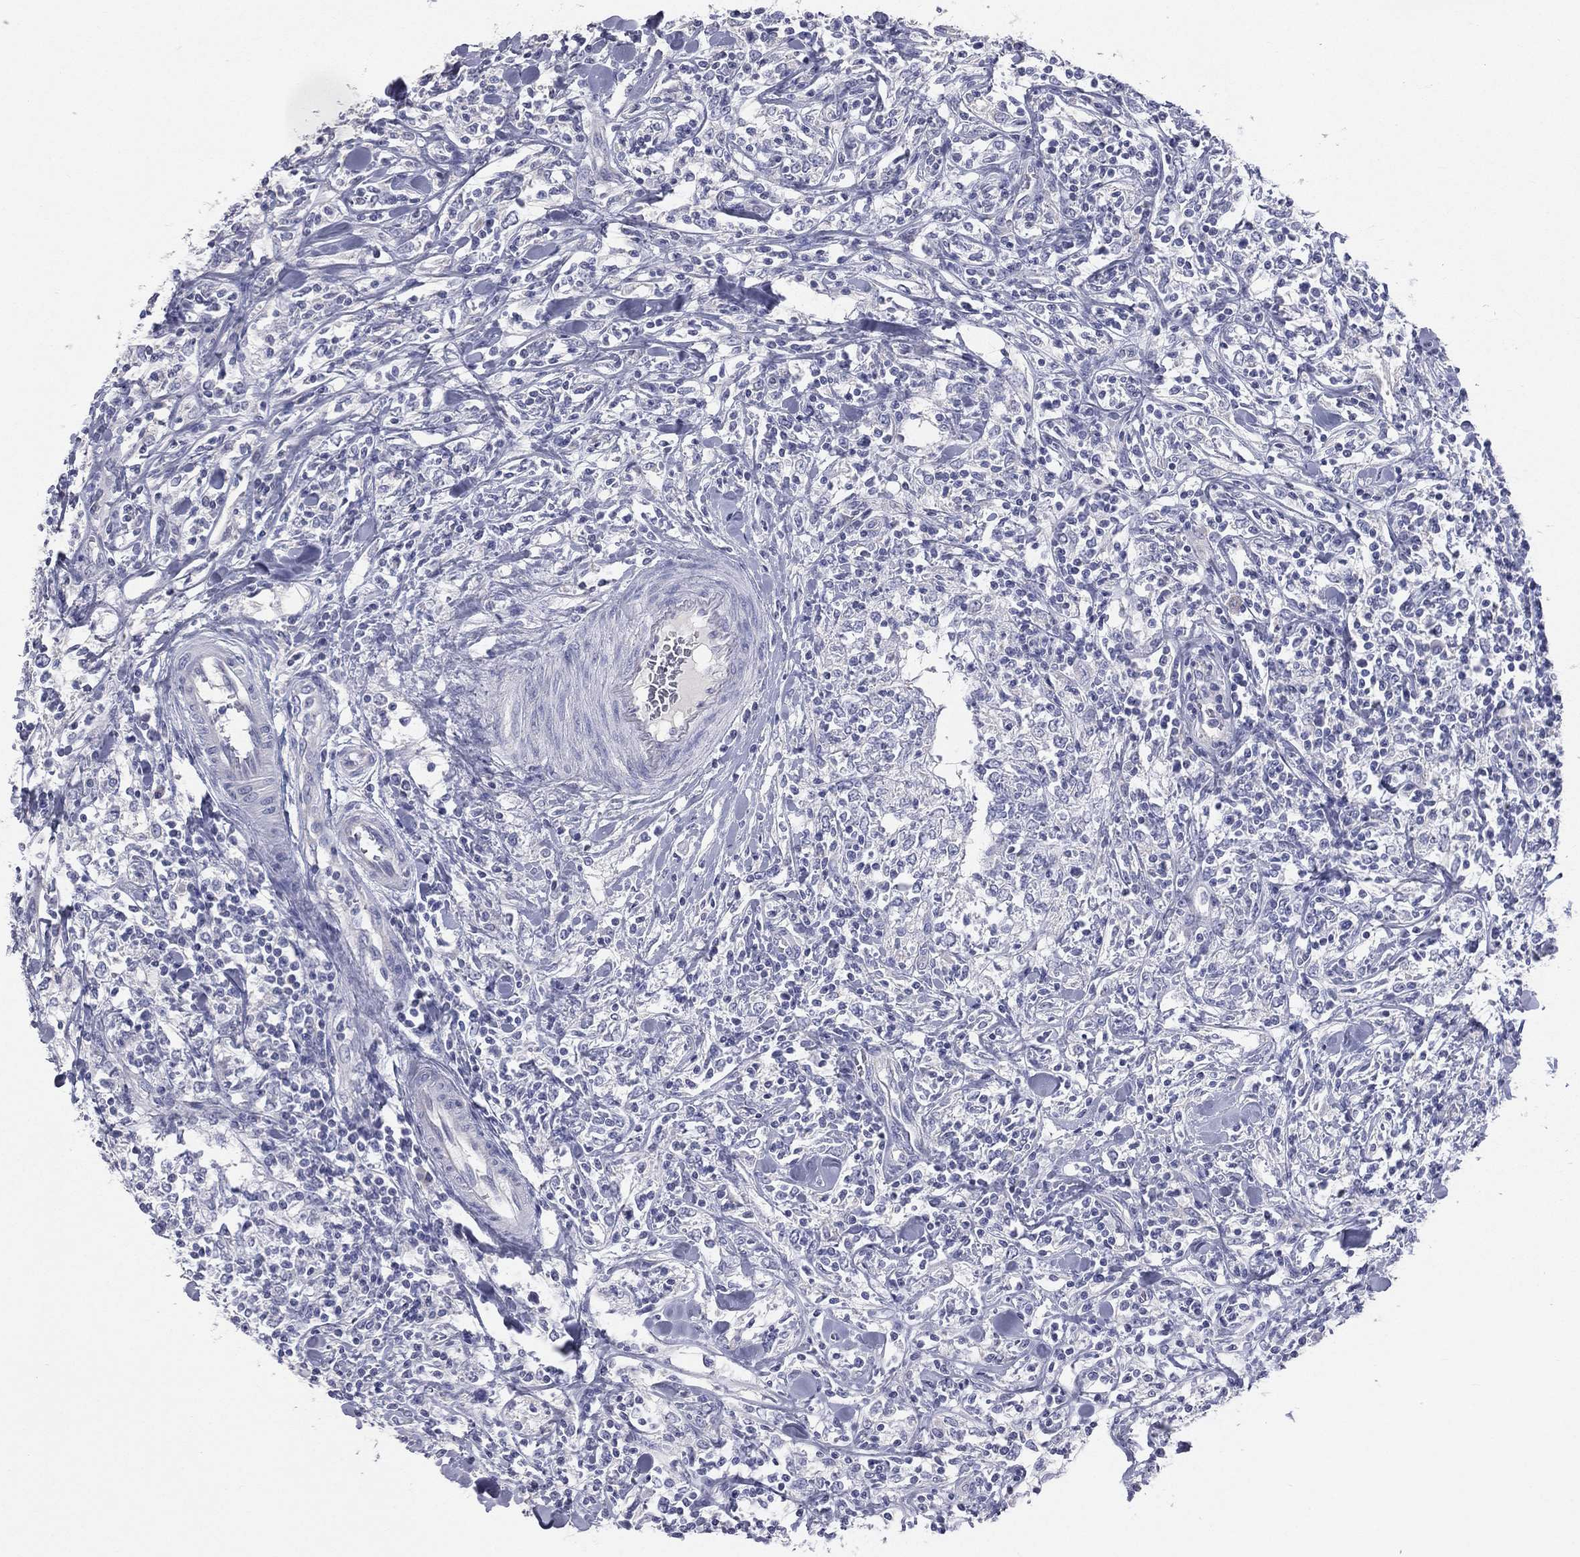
{"staining": {"intensity": "negative", "quantity": "none", "location": "none"}, "tissue": "lymphoma", "cell_type": "Tumor cells", "image_type": "cancer", "snomed": [{"axis": "morphology", "description": "Malignant lymphoma, non-Hodgkin's type, High grade"}, {"axis": "topography", "description": "Lymph node"}], "caption": "DAB immunohistochemical staining of human lymphoma demonstrates no significant staining in tumor cells.", "gene": "STK31", "patient": {"sex": "female", "age": 84}}